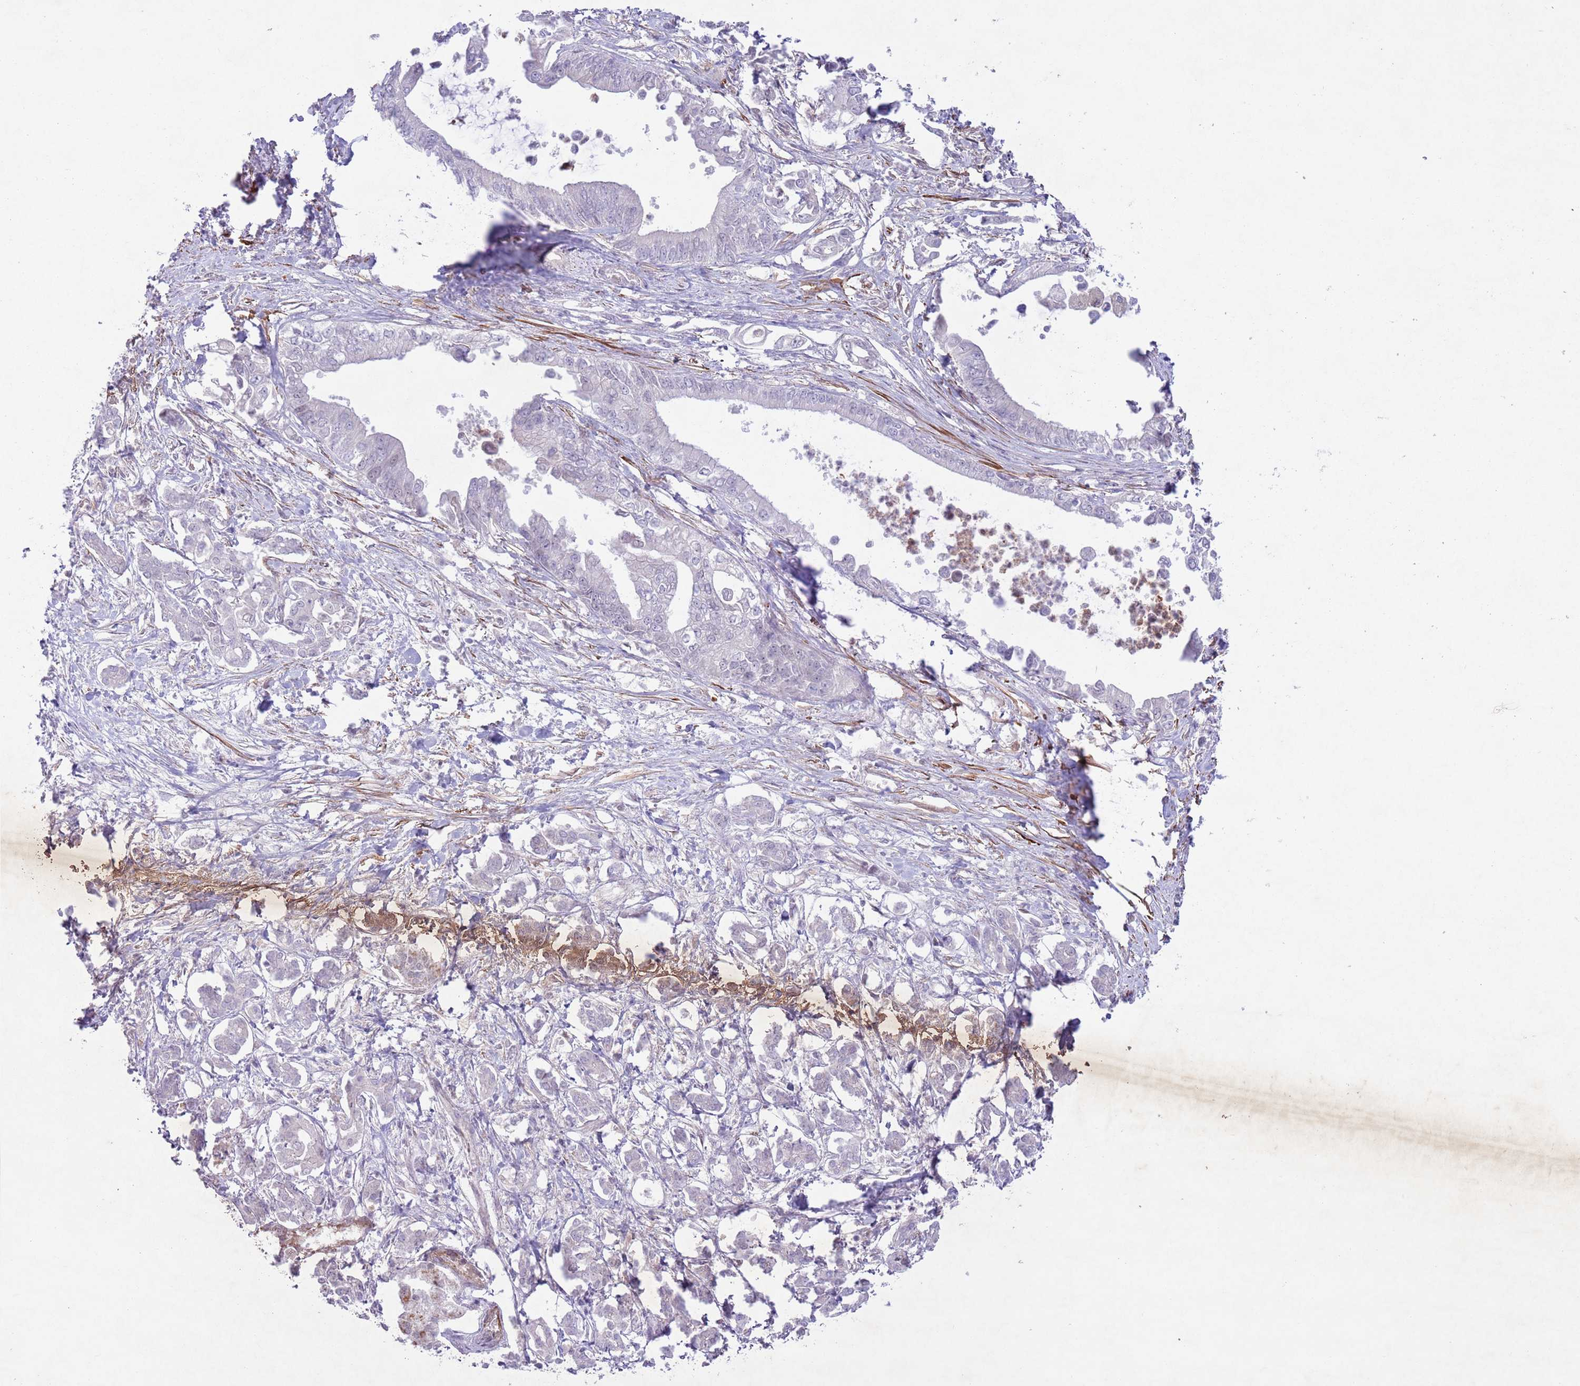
{"staining": {"intensity": "negative", "quantity": "none", "location": "none"}, "tissue": "pancreatic cancer", "cell_type": "Tumor cells", "image_type": "cancer", "snomed": [{"axis": "morphology", "description": "Adenocarcinoma, NOS"}, {"axis": "topography", "description": "Pancreas"}], "caption": "A histopathology image of pancreatic cancer (adenocarcinoma) stained for a protein displays no brown staining in tumor cells. Nuclei are stained in blue.", "gene": "CCNI", "patient": {"sex": "male", "age": 61}}